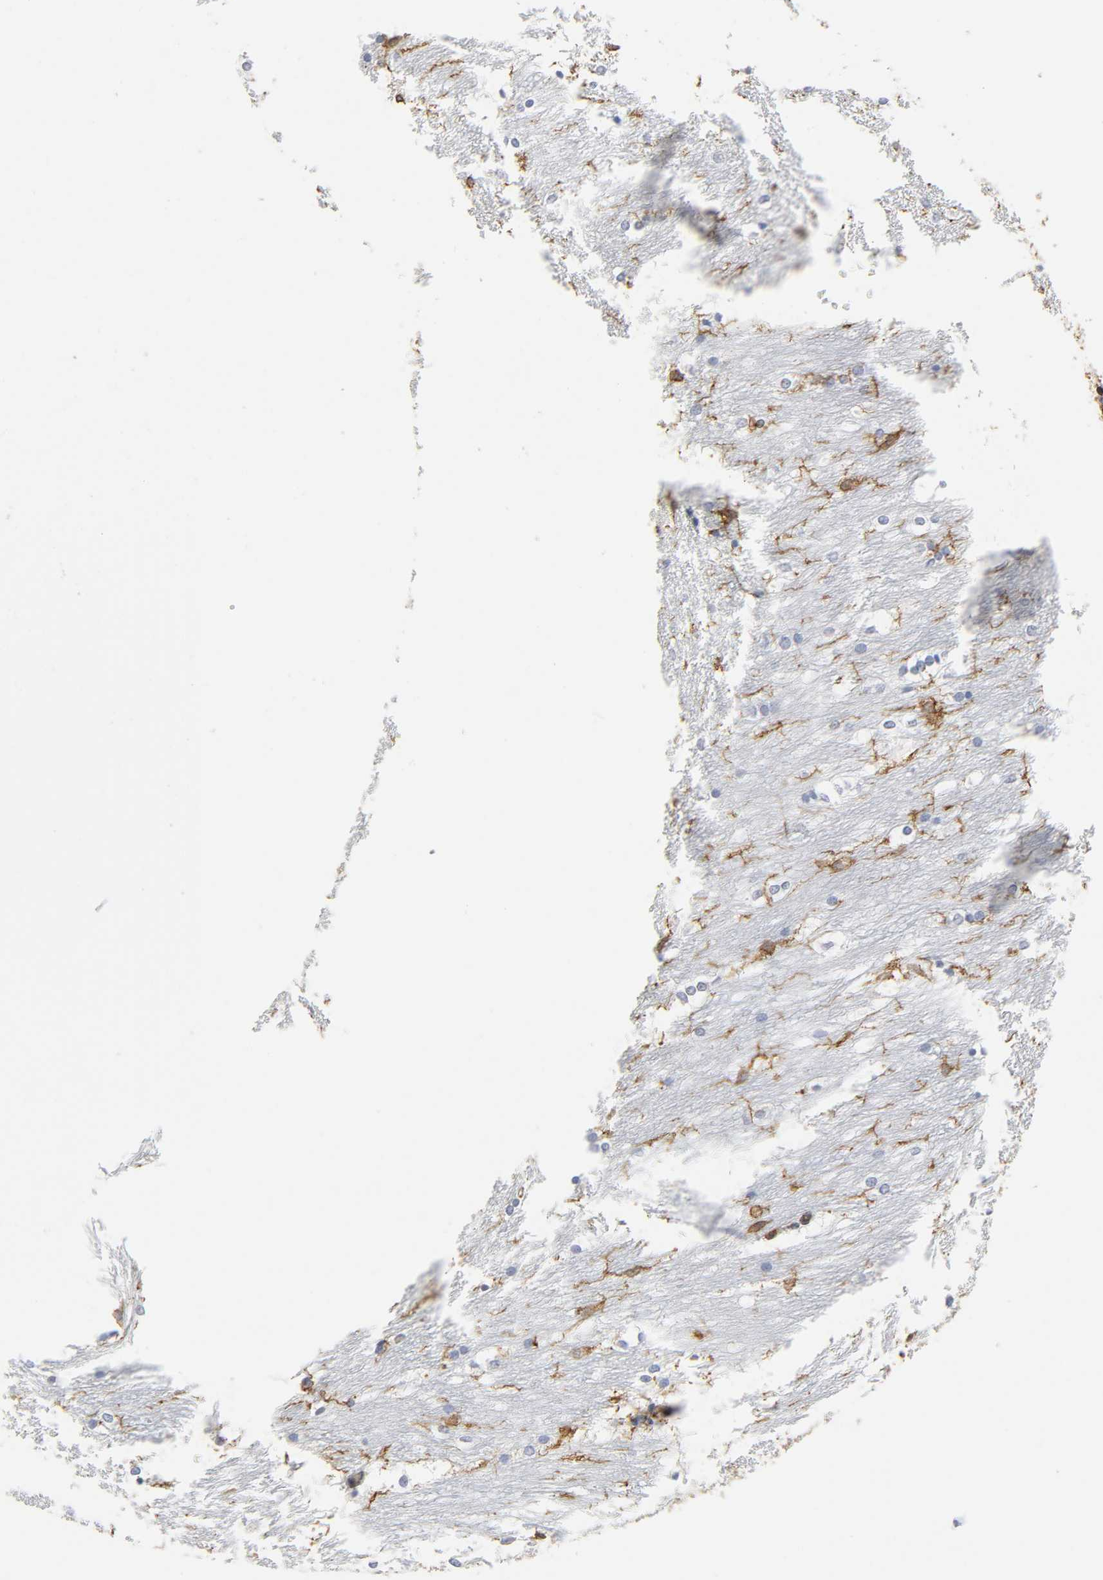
{"staining": {"intensity": "strong", "quantity": "<25%", "location": "cytoplasmic/membranous"}, "tissue": "caudate", "cell_type": "Glial cells", "image_type": "normal", "snomed": [{"axis": "morphology", "description": "Normal tissue, NOS"}, {"axis": "topography", "description": "Lateral ventricle wall"}], "caption": "Glial cells demonstrate medium levels of strong cytoplasmic/membranous staining in about <25% of cells in unremarkable human caudate. (IHC, brightfield microscopy, high magnification).", "gene": "LYN", "patient": {"sex": "female", "age": 19}}